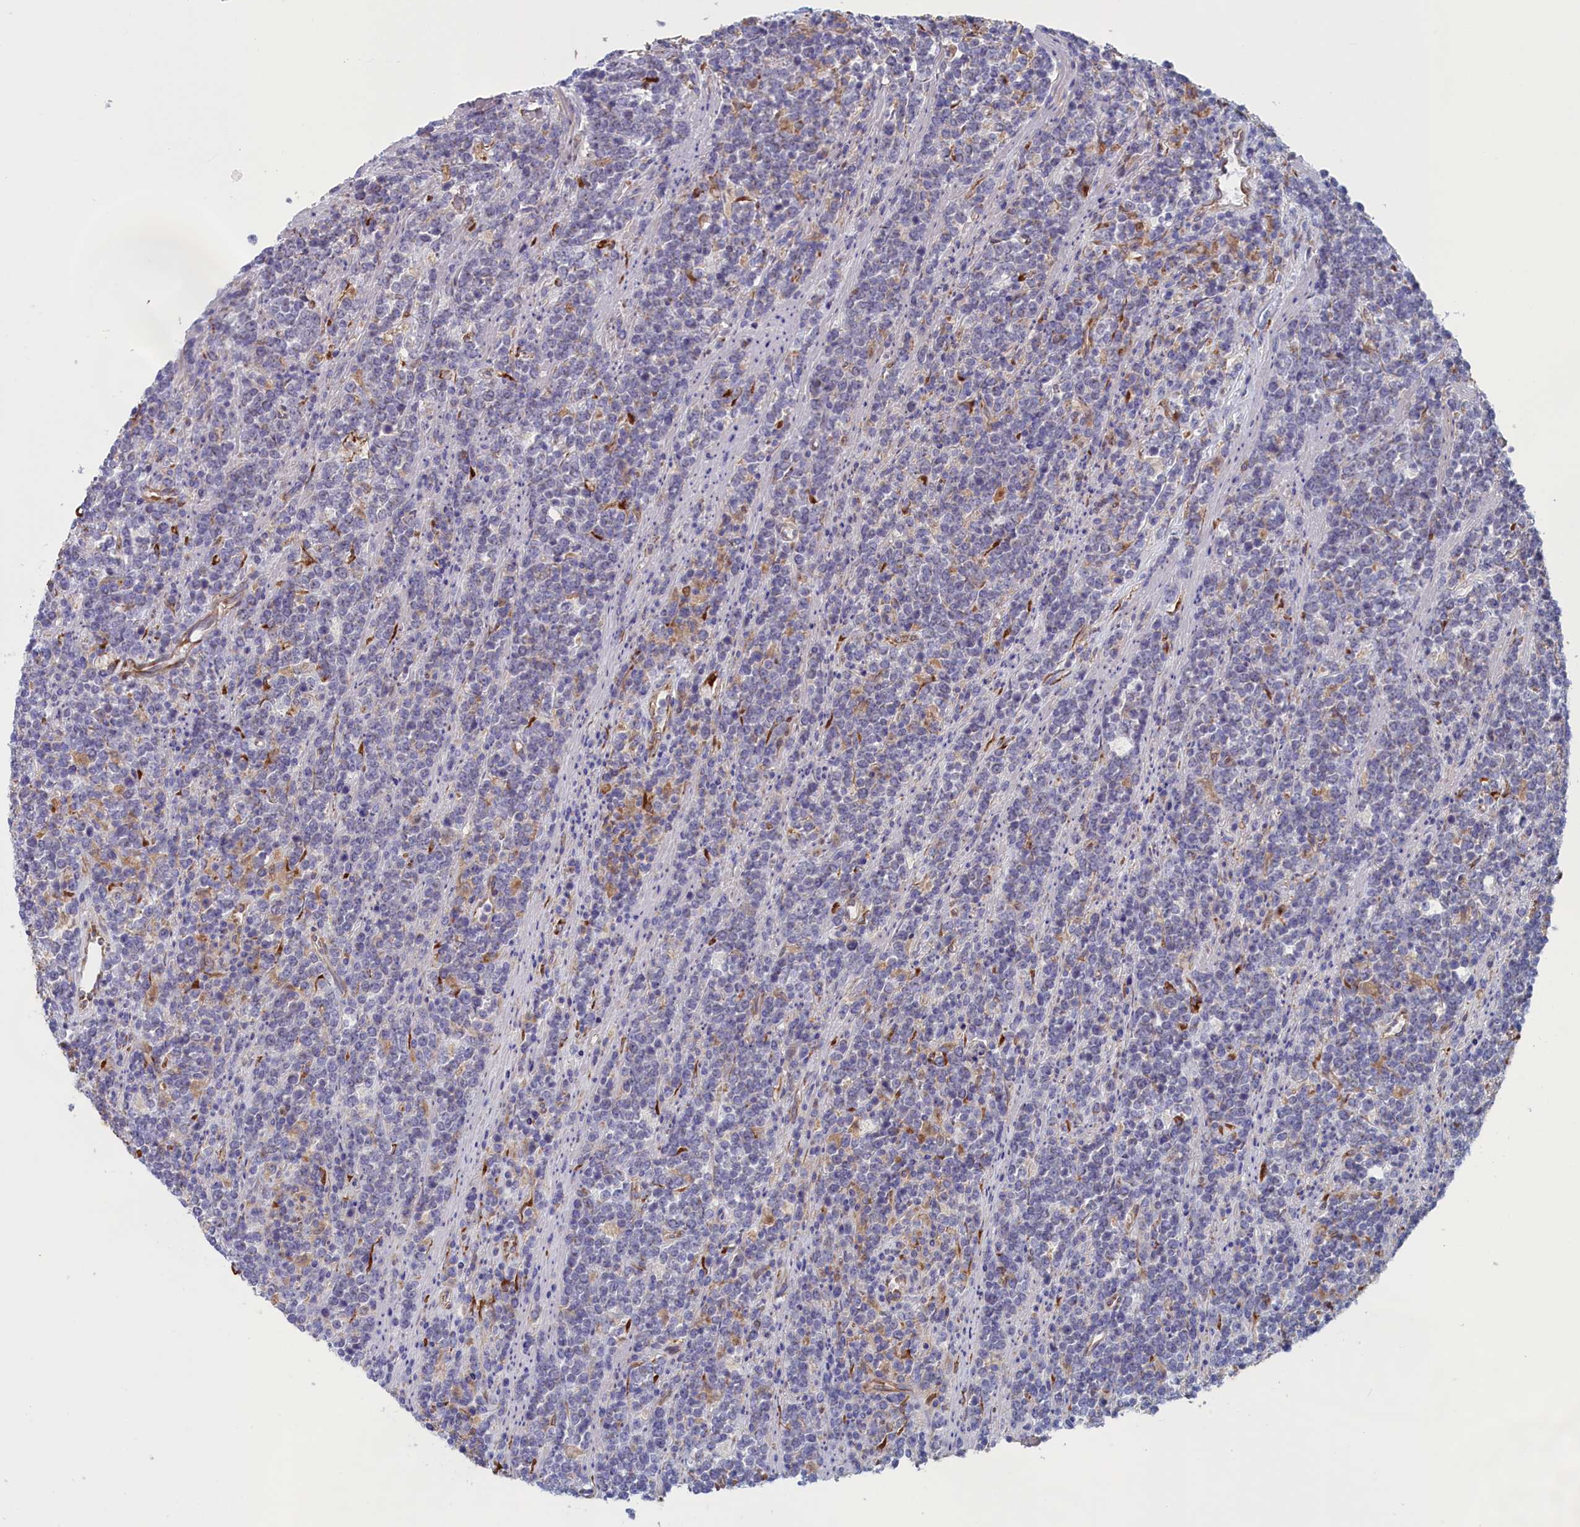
{"staining": {"intensity": "negative", "quantity": "none", "location": "none"}, "tissue": "lymphoma", "cell_type": "Tumor cells", "image_type": "cancer", "snomed": [{"axis": "morphology", "description": "Malignant lymphoma, non-Hodgkin's type, High grade"}, {"axis": "topography", "description": "Small intestine"}], "caption": "Immunohistochemistry photomicrograph of neoplastic tissue: malignant lymphoma, non-Hodgkin's type (high-grade) stained with DAB exhibits no significant protein expression in tumor cells. (Immunohistochemistry (ihc), brightfield microscopy, high magnification).", "gene": "CCDC68", "patient": {"sex": "male", "age": 8}}